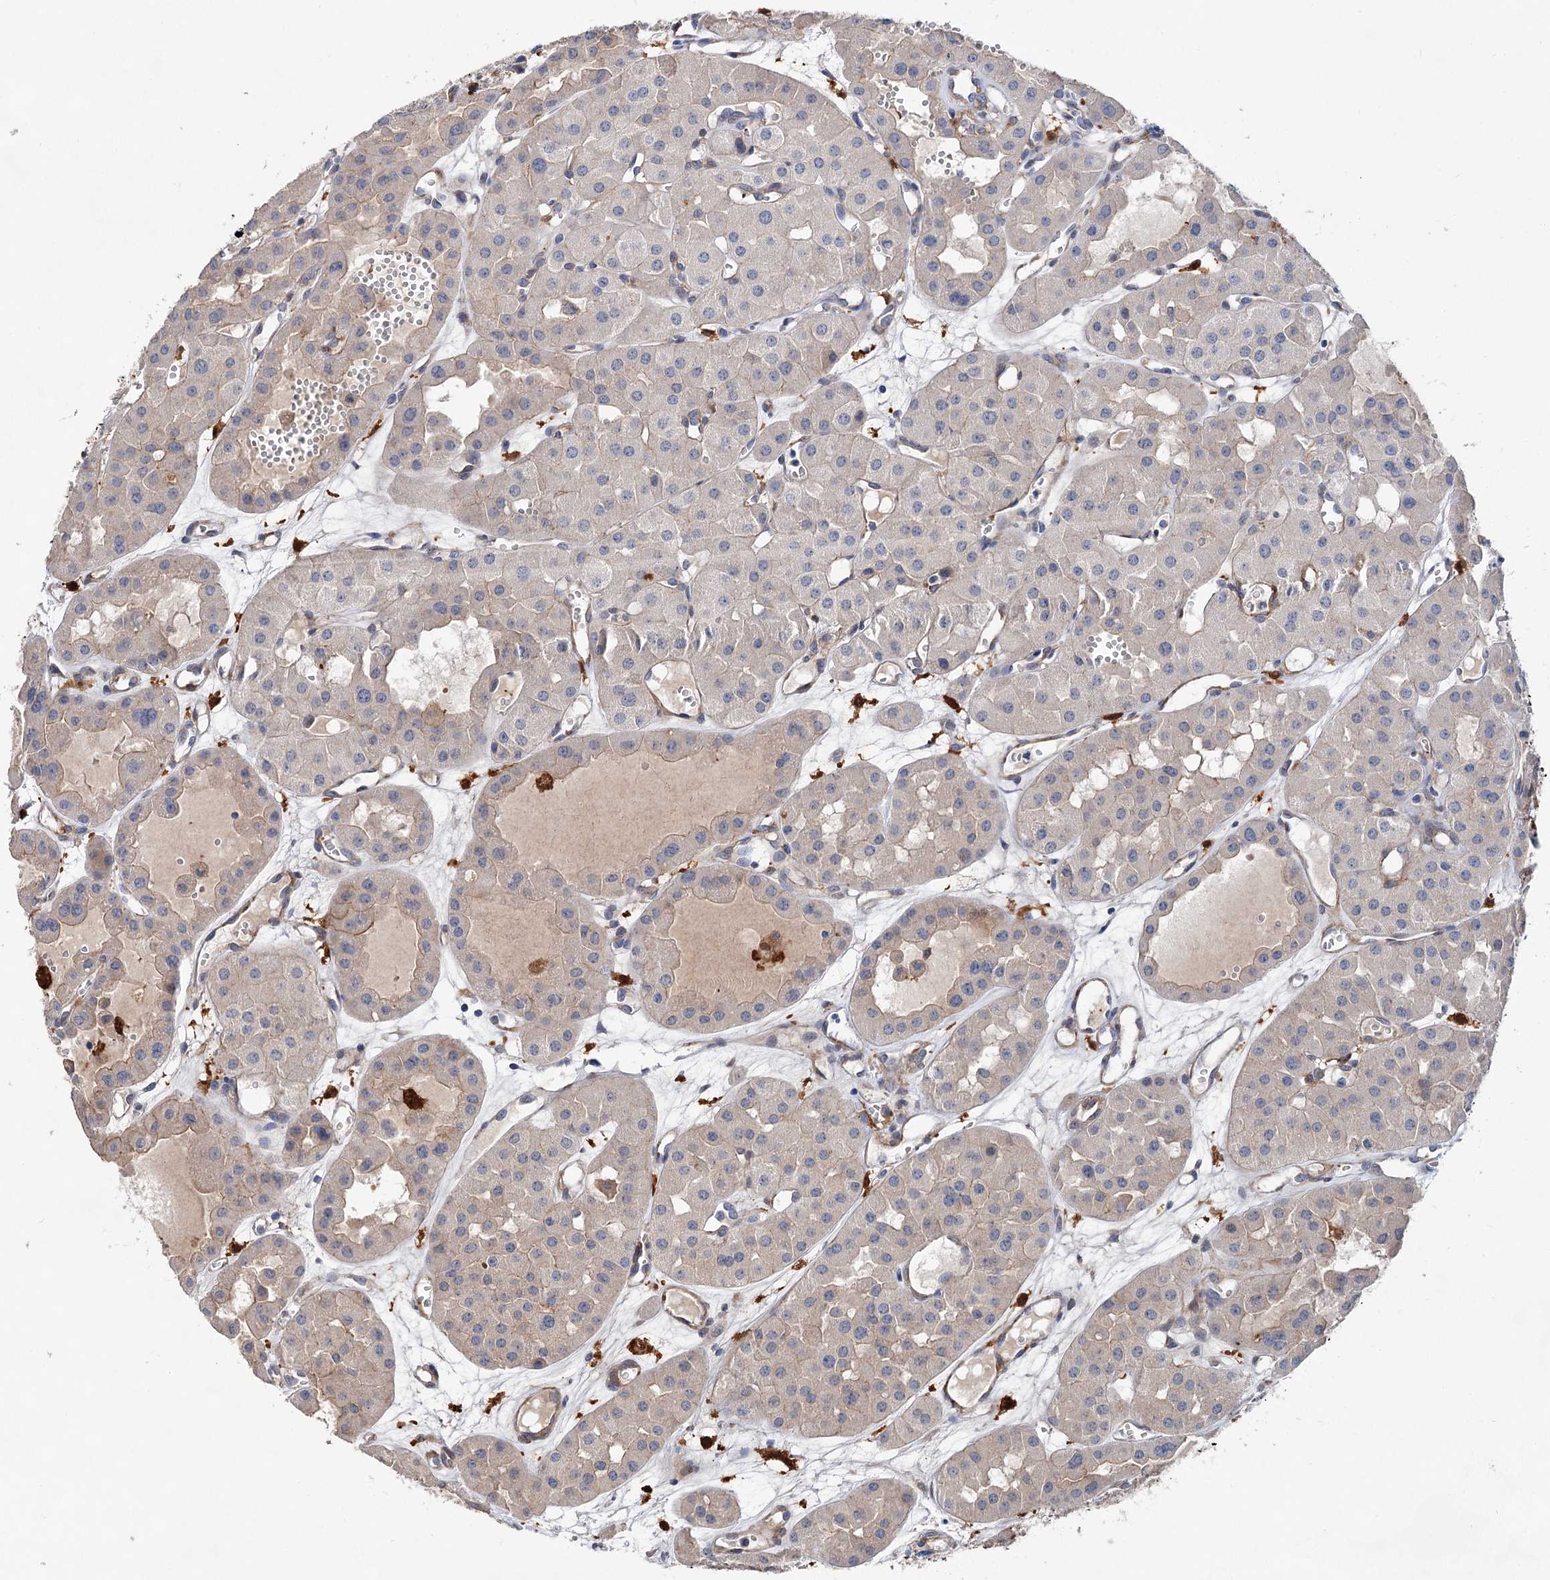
{"staining": {"intensity": "negative", "quantity": "none", "location": "none"}, "tissue": "renal cancer", "cell_type": "Tumor cells", "image_type": "cancer", "snomed": [{"axis": "morphology", "description": "Carcinoma, NOS"}, {"axis": "topography", "description": "Kidney"}], "caption": "DAB immunohistochemical staining of renal carcinoma displays no significant positivity in tumor cells.", "gene": "TMTC3", "patient": {"sex": "female", "age": 75}}